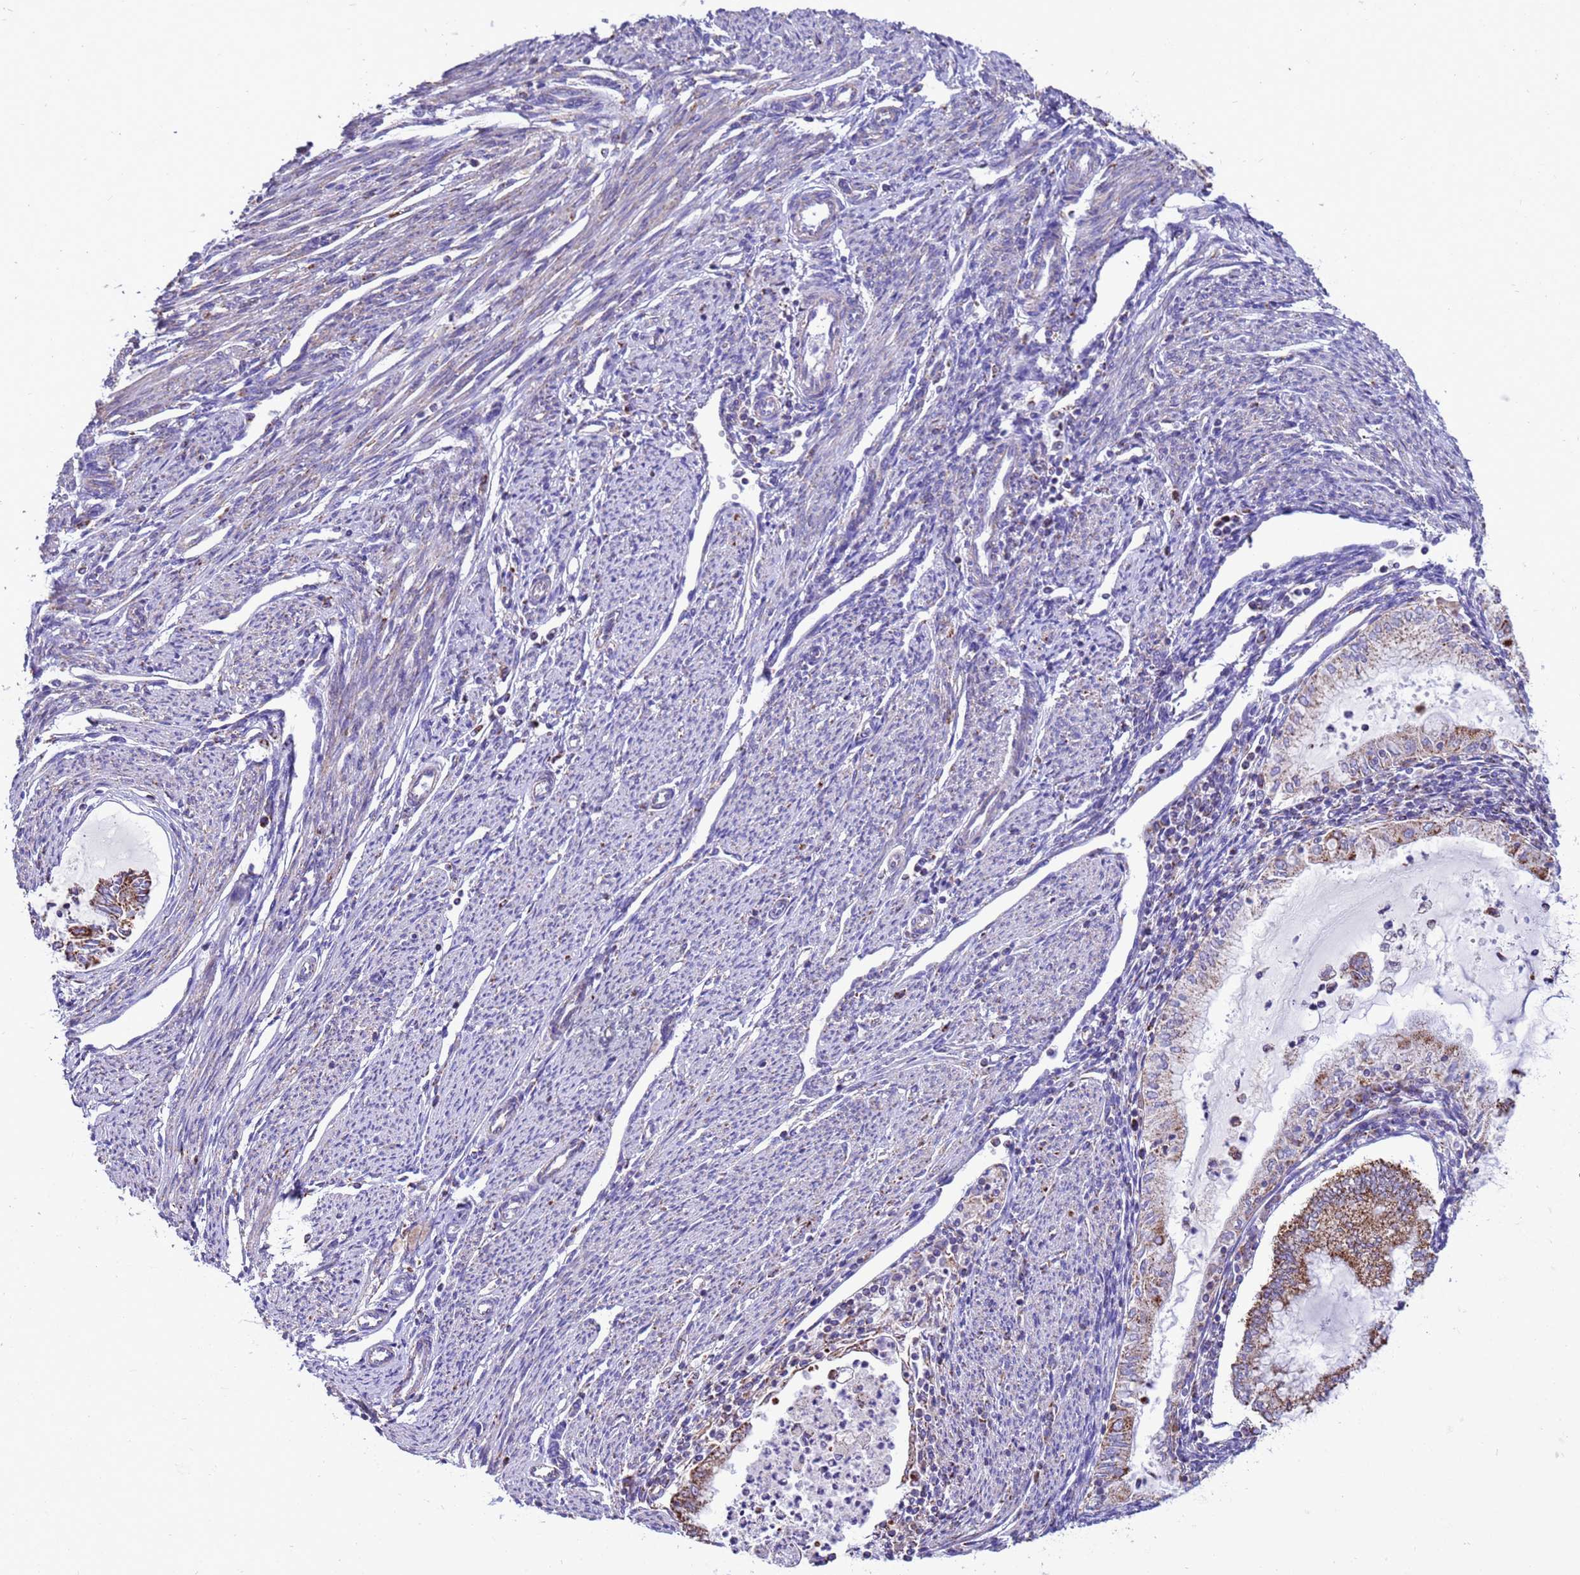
{"staining": {"intensity": "moderate", "quantity": "25%-75%", "location": "cytoplasmic/membranous"}, "tissue": "endometrial cancer", "cell_type": "Tumor cells", "image_type": "cancer", "snomed": [{"axis": "morphology", "description": "Adenocarcinoma, NOS"}, {"axis": "topography", "description": "Endometrium"}], "caption": "Immunohistochemistry (IHC) (DAB) staining of human endometrial adenocarcinoma shows moderate cytoplasmic/membranous protein expression in about 25%-75% of tumor cells.", "gene": "RNF165", "patient": {"sex": "female", "age": 79}}